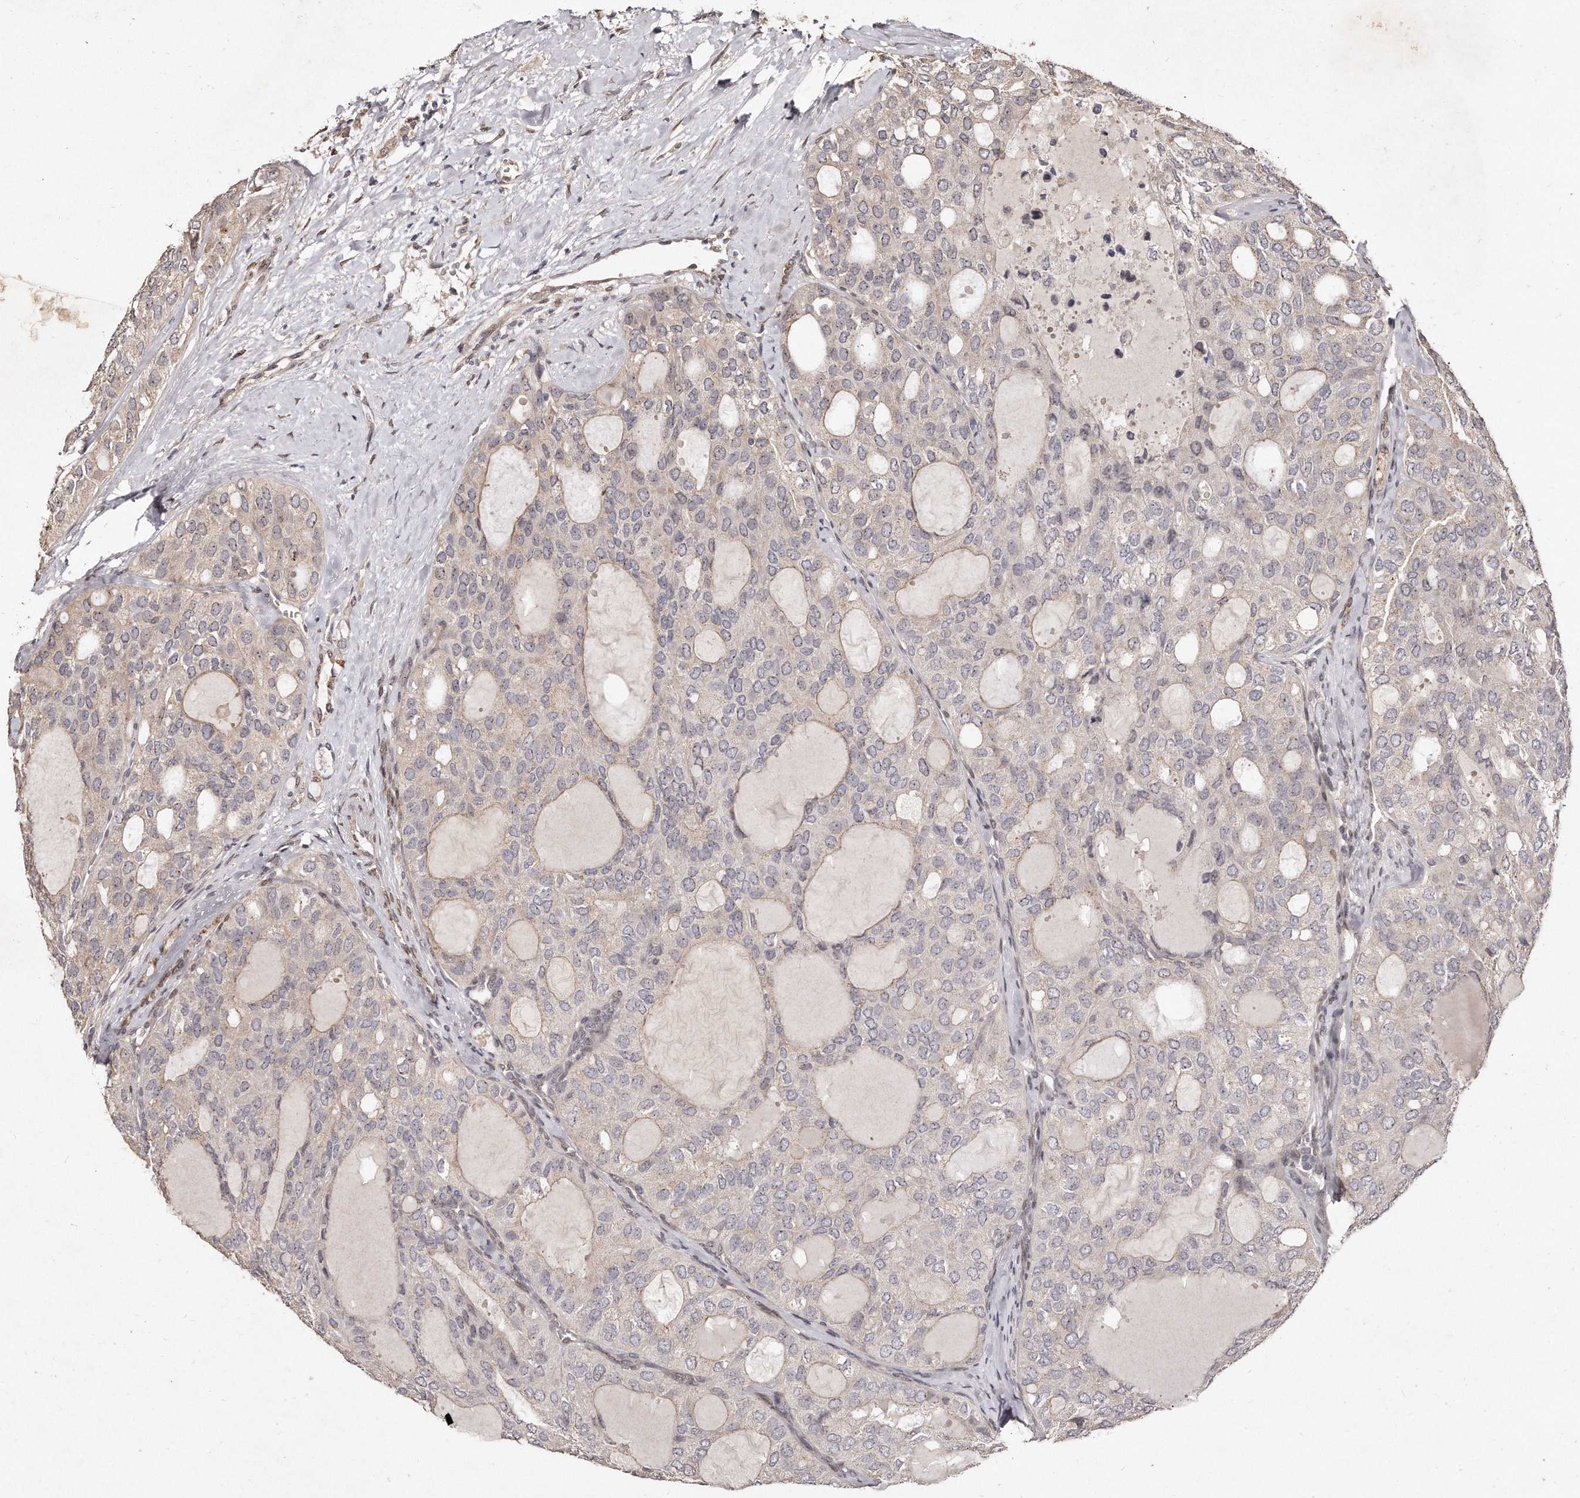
{"staining": {"intensity": "negative", "quantity": "none", "location": "none"}, "tissue": "thyroid cancer", "cell_type": "Tumor cells", "image_type": "cancer", "snomed": [{"axis": "morphology", "description": "Follicular adenoma carcinoma, NOS"}, {"axis": "topography", "description": "Thyroid gland"}], "caption": "IHC of human follicular adenoma carcinoma (thyroid) exhibits no positivity in tumor cells.", "gene": "HASPIN", "patient": {"sex": "male", "age": 75}}